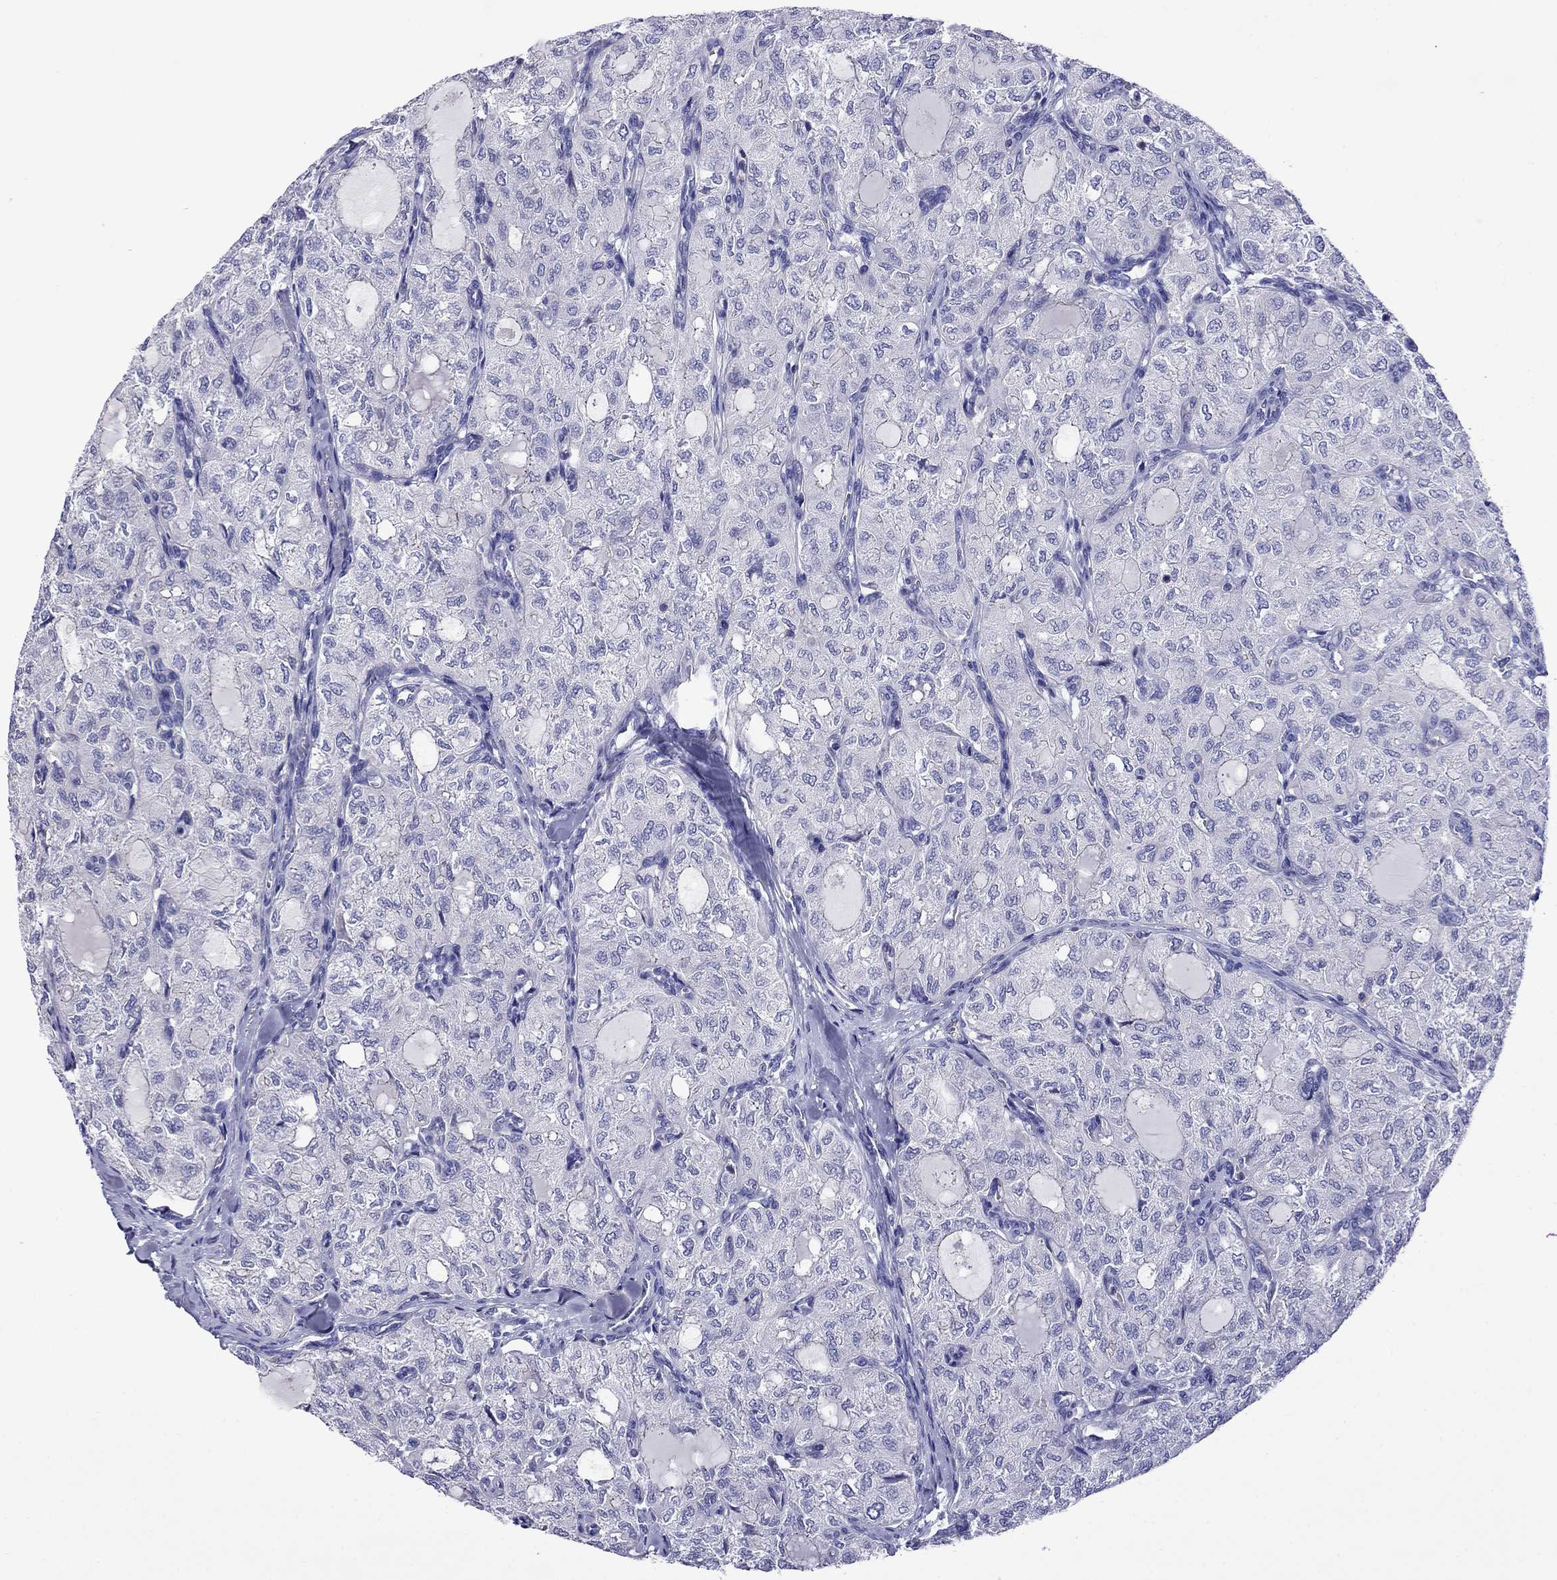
{"staining": {"intensity": "negative", "quantity": "none", "location": "none"}, "tissue": "thyroid cancer", "cell_type": "Tumor cells", "image_type": "cancer", "snomed": [{"axis": "morphology", "description": "Follicular adenoma carcinoma, NOS"}, {"axis": "topography", "description": "Thyroid gland"}], "caption": "Immunohistochemistry of follicular adenoma carcinoma (thyroid) displays no expression in tumor cells.", "gene": "STAR", "patient": {"sex": "male", "age": 75}}